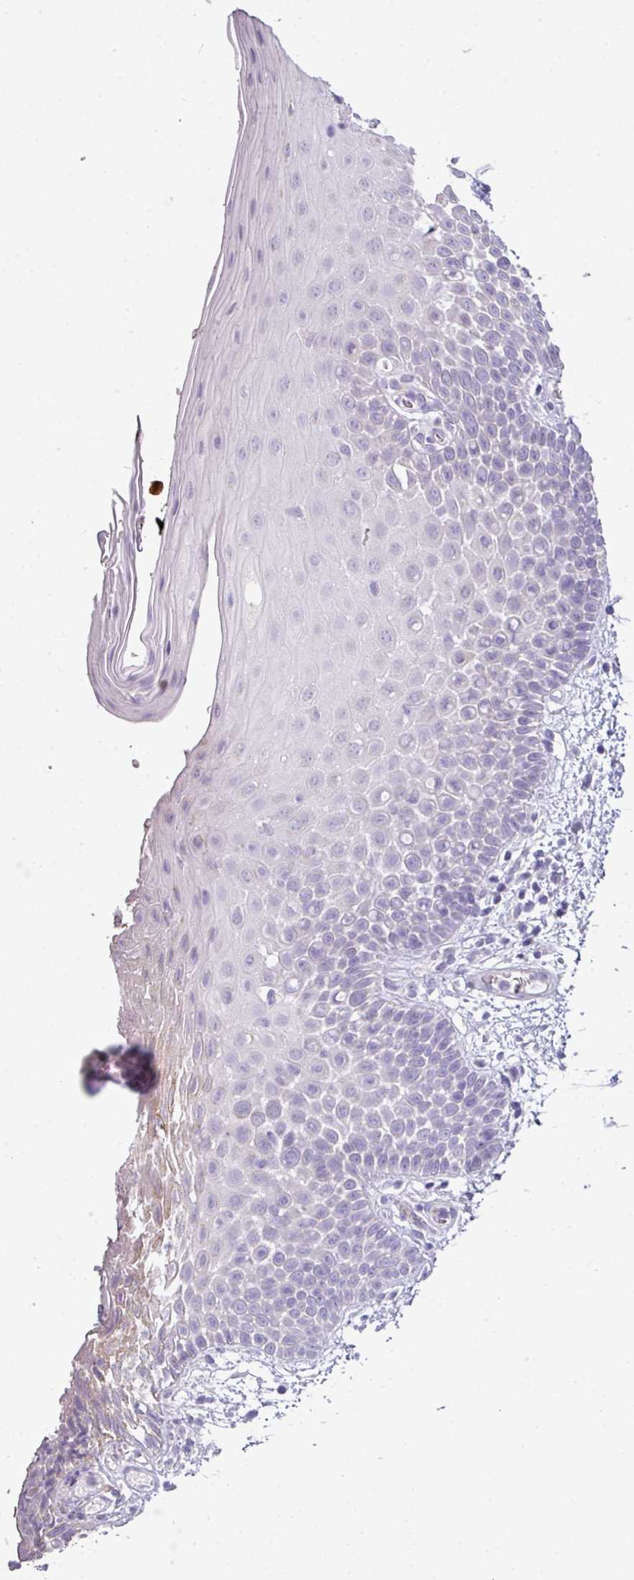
{"staining": {"intensity": "negative", "quantity": "none", "location": "none"}, "tissue": "oral mucosa", "cell_type": "Squamous epithelial cells", "image_type": "normal", "snomed": [{"axis": "morphology", "description": "Normal tissue, NOS"}, {"axis": "morphology", "description": "Squamous cell carcinoma, NOS"}, {"axis": "topography", "description": "Oral tissue"}, {"axis": "topography", "description": "Tounge, NOS"}, {"axis": "topography", "description": "Head-Neck"}], "caption": "Immunohistochemistry (IHC) of benign human oral mucosa exhibits no positivity in squamous epithelial cells. The staining was performed using DAB to visualize the protein expression in brown, while the nuclei were stained in blue with hematoxylin (Magnification: 20x).", "gene": "PALS2", "patient": {"sex": "male", "age": 76}}